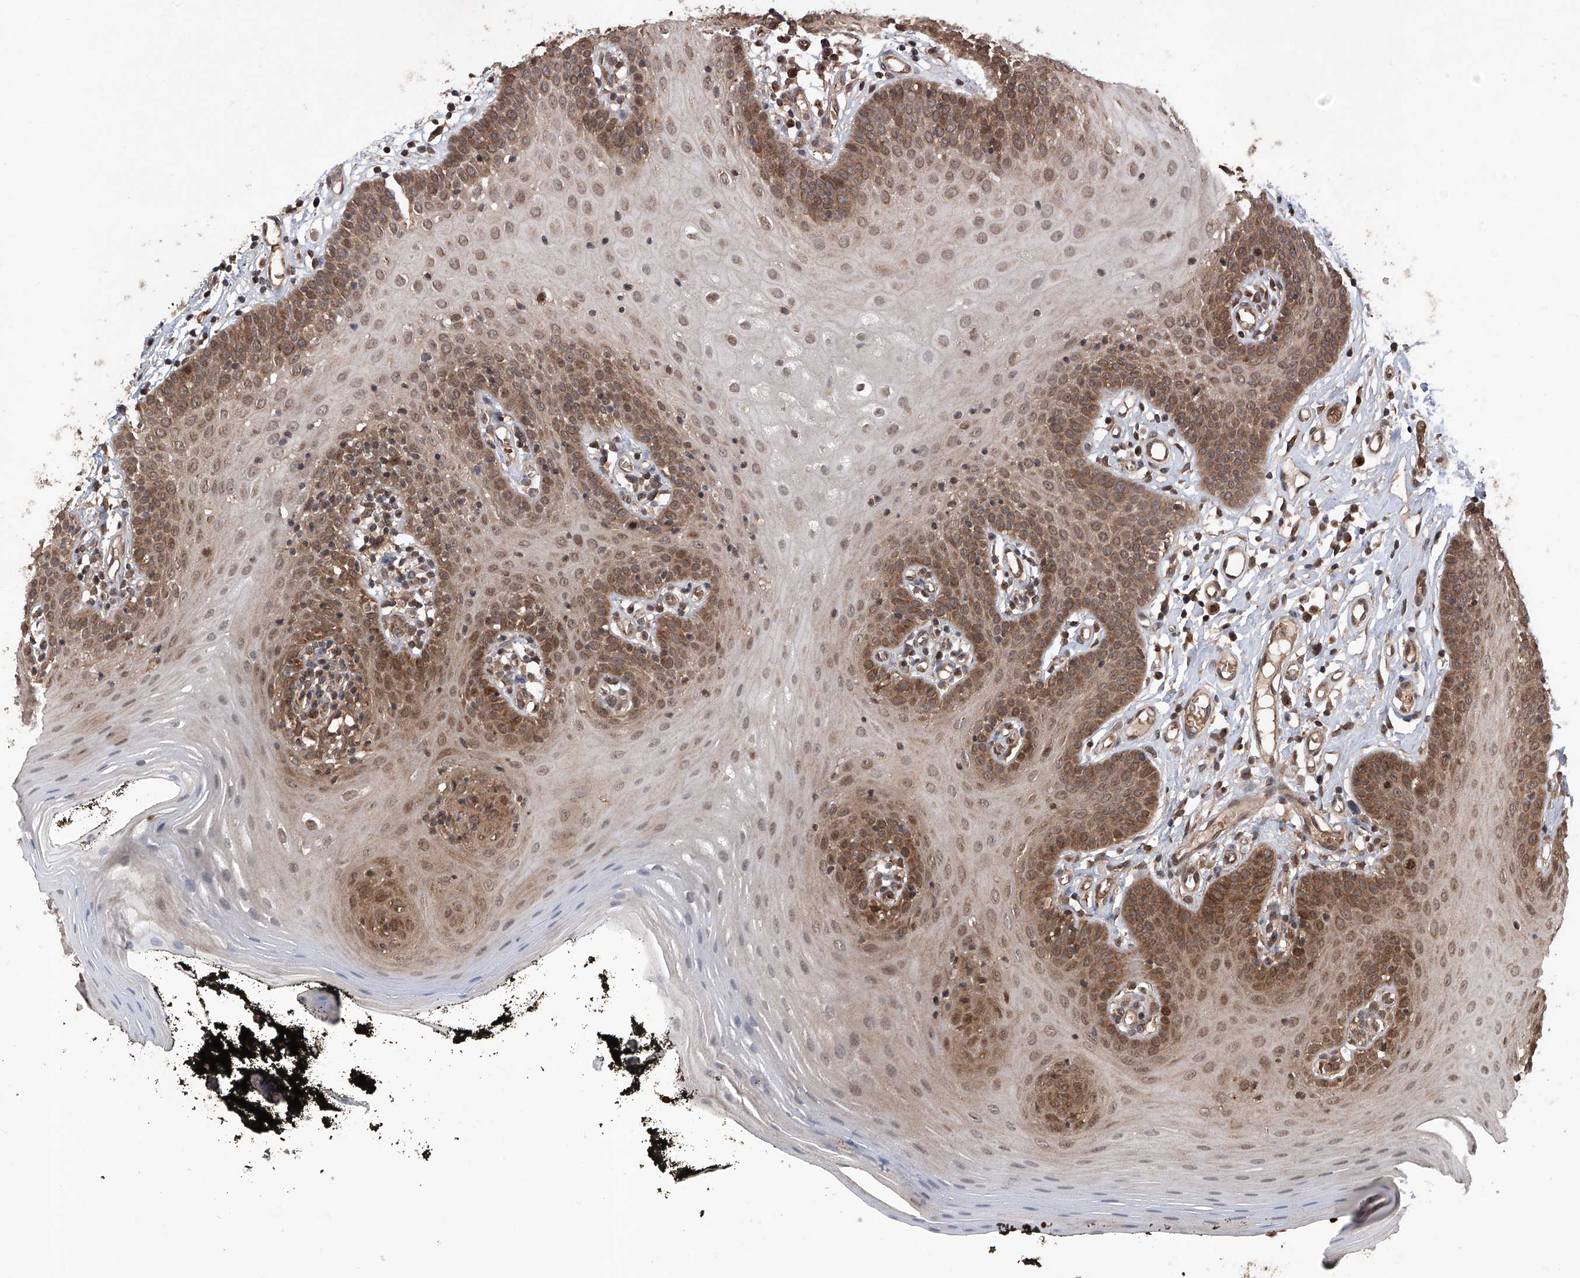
{"staining": {"intensity": "moderate", "quantity": ">75%", "location": "cytoplasmic/membranous,nuclear"}, "tissue": "oral mucosa", "cell_type": "Squamous epithelial cells", "image_type": "normal", "snomed": [{"axis": "morphology", "description": "Normal tissue, NOS"}, {"axis": "topography", "description": "Oral tissue"}], "caption": "Immunohistochemical staining of unremarkable human oral mucosa displays medium levels of moderate cytoplasmic/membranous,nuclear positivity in about >75% of squamous epithelial cells.", "gene": "LYSMD4", "patient": {"sex": "male", "age": 74}}